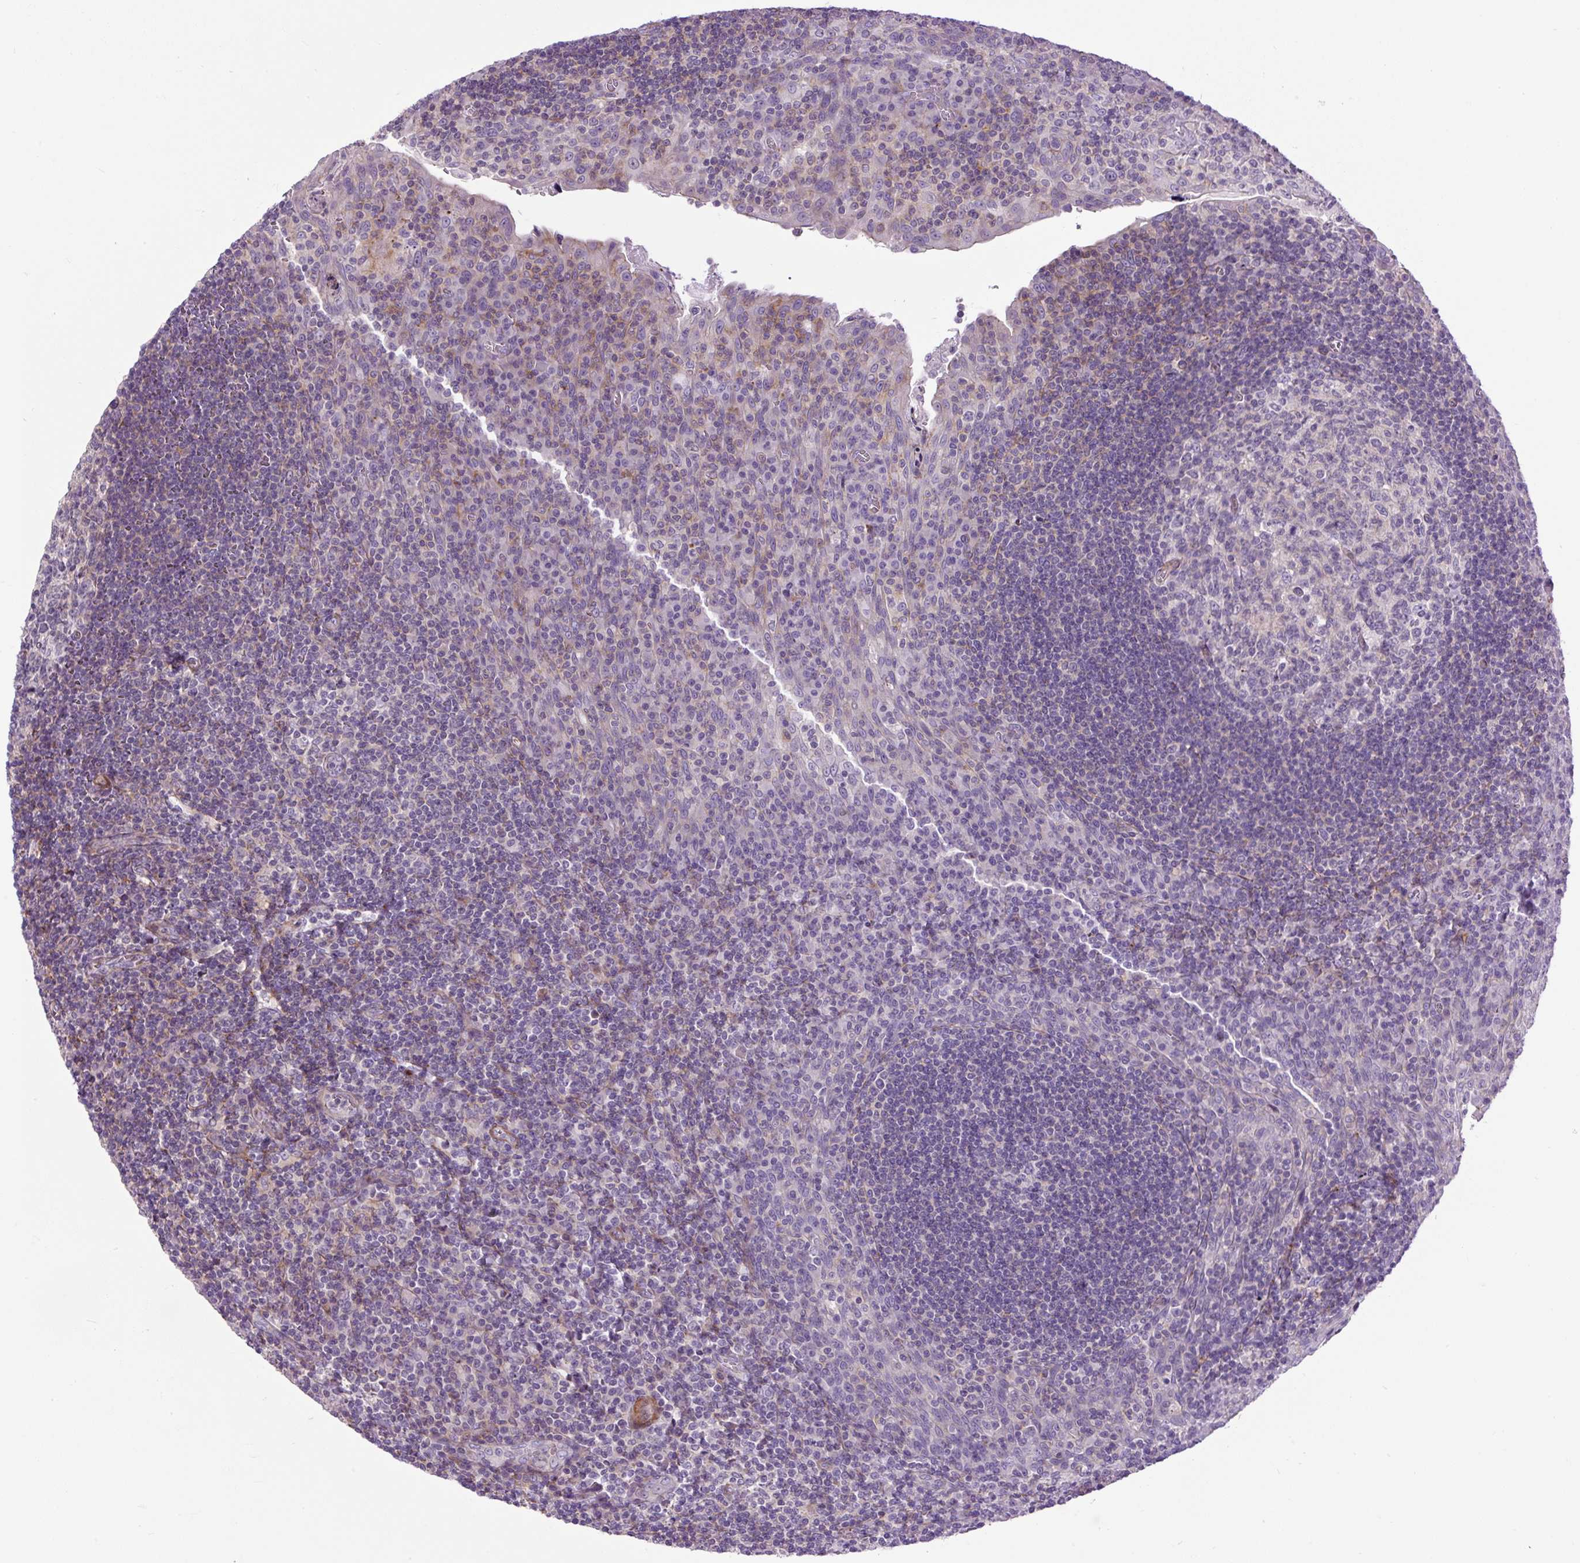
{"staining": {"intensity": "negative", "quantity": "none", "location": "none"}, "tissue": "tonsil", "cell_type": "Germinal center cells", "image_type": "normal", "snomed": [{"axis": "morphology", "description": "Normal tissue, NOS"}, {"axis": "topography", "description": "Tonsil"}], "caption": "This is an immunohistochemistry histopathology image of benign tonsil. There is no staining in germinal center cells.", "gene": "ZNF197", "patient": {"sex": "male", "age": 17}}